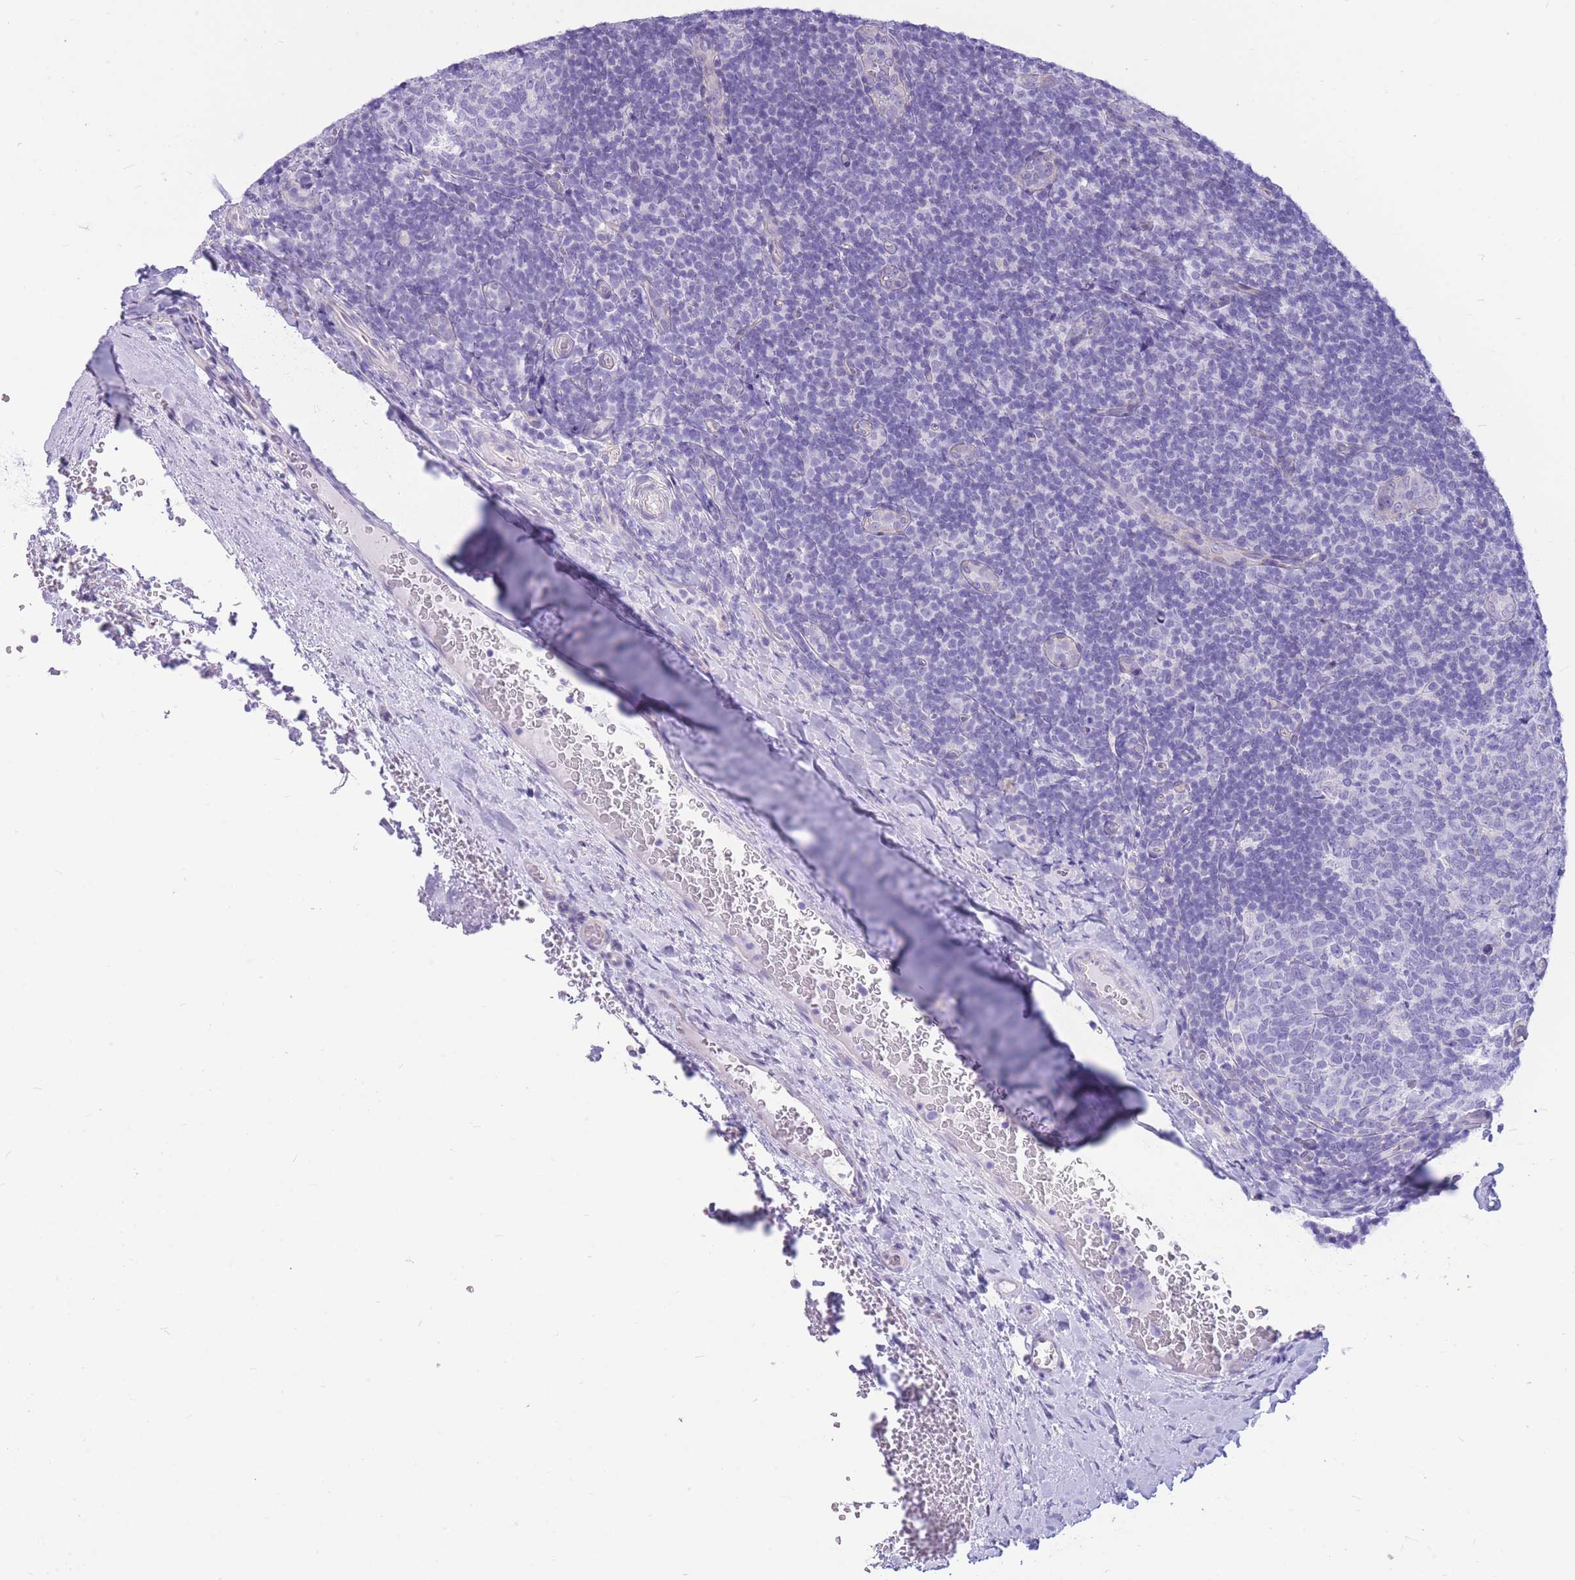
{"staining": {"intensity": "negative", "quantity": "none", "location": "none"}, "tissue": "tonsil", "cell_type": "Germinal center cells", "image_type": "normal", "snomed": [{"axis": "morphology", "description": "Normal tissue, NOS"}, {"axis": "topography", "description": "Tonsil"}], "caption": "The histopathology image exhibits no significant positivity in germinal center cells of tonsil. The staining was performed using DAB to visualize the protein expression in brown, while the nuclei were stained in blue with hematoxylin (Magnification: 20x).", "gene": "ZNF311", "patient": {"sex": "male", "age": 17}}